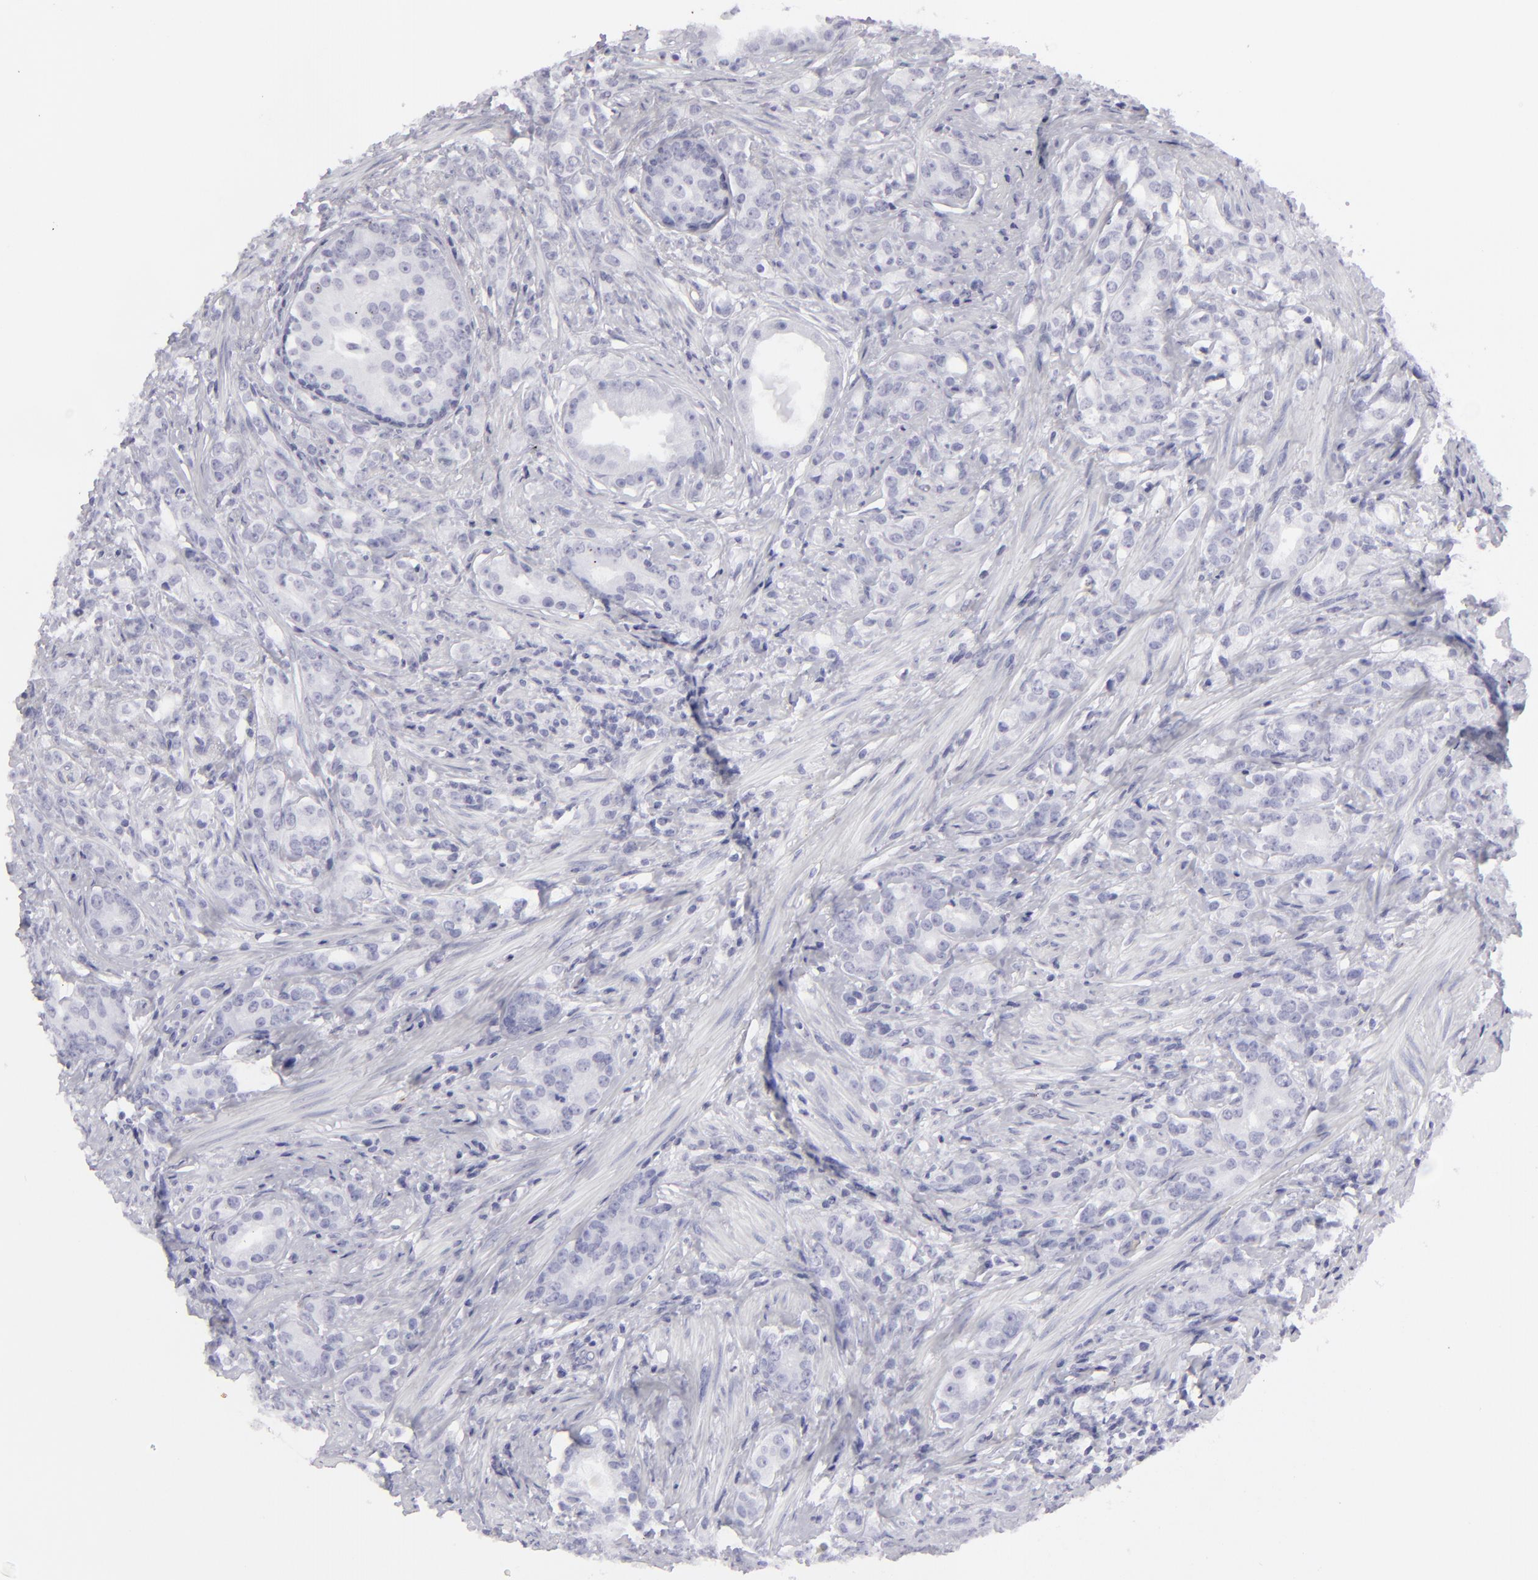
{"staining": {"intensity": "negative", "quantity": "none", "location": "none"}, "tissue": "prostate cancer", "cell_type": "Tumor cells", "image_type": "cancer", "snomed": [{"axis": "morphology", "description": "Adenocarcinoma, Medium grade"}, {"axis": "topography", "description": "Prostate"}], "caption": "Tumor cells are negative for brown protein staining in prostate medium-grade adenocarcinoma. The staining was performed using DAB (3,3'-diaminobenzidine) to visualize the protein expression in brown, while the nuclei were stained in blue with hematoxylin (Magnification: 20x).", "gene": "KRT1", "patient": {"sex": "male", "age": 59}}